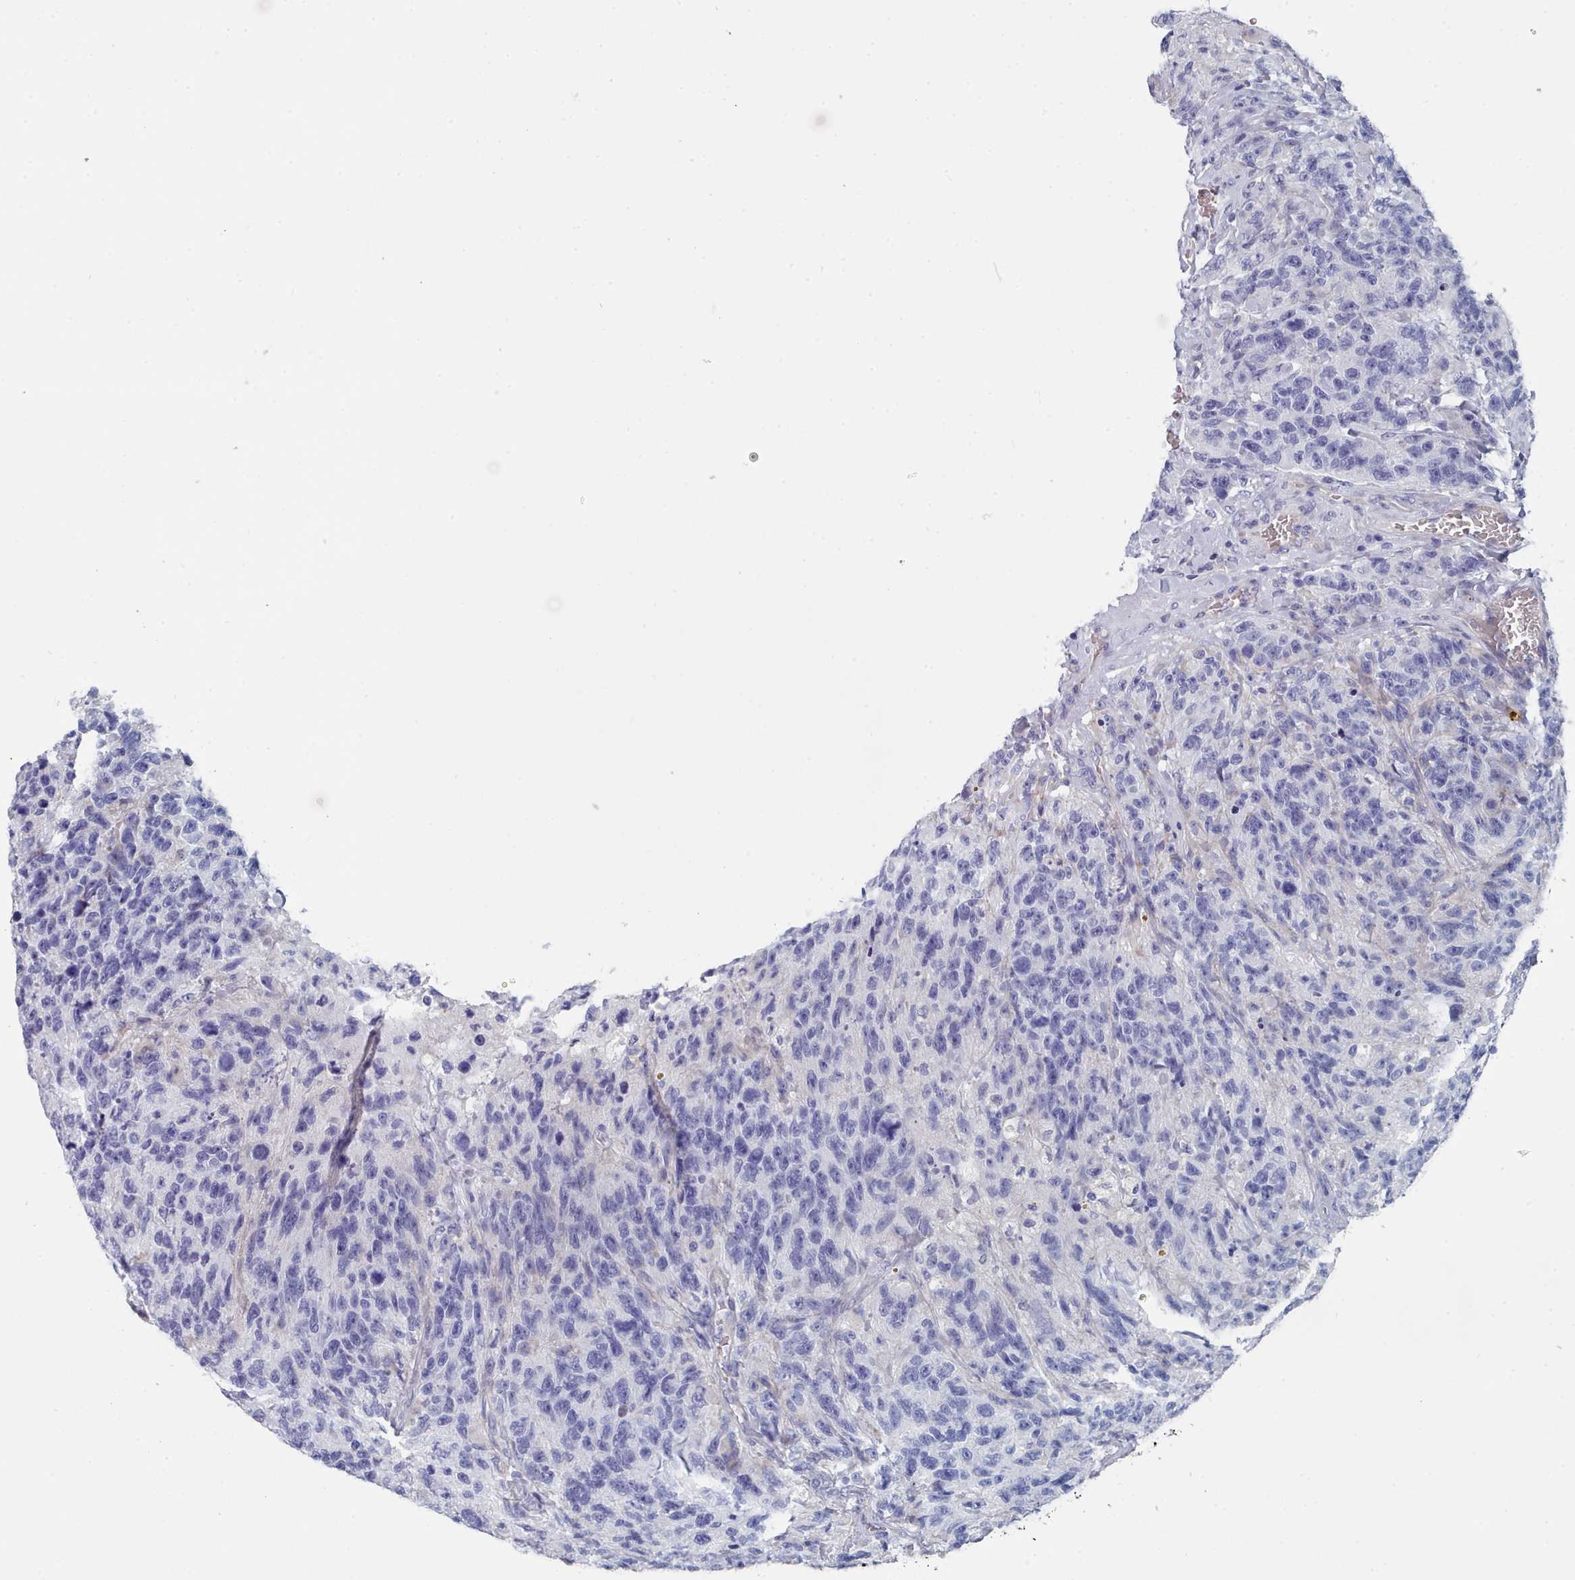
{"staining": {"intensity": "negative", "quantity": "none", "location": "none"}, "tissue": "glioma", "cell_type": "Tumor cells", "image_type": "cancer", "snomed": [{"axis": "morphology", "description": "Glioma, malignant, High grade"}, {"axis": "topography", "description": "Brain"}], "caption": "Tumor cells show no significant protein staining in glioma. (IHC, brightfield microscopy, high magnification).", "gene": "PDE4C", "patient": {"sex": "male", "age": 69}}